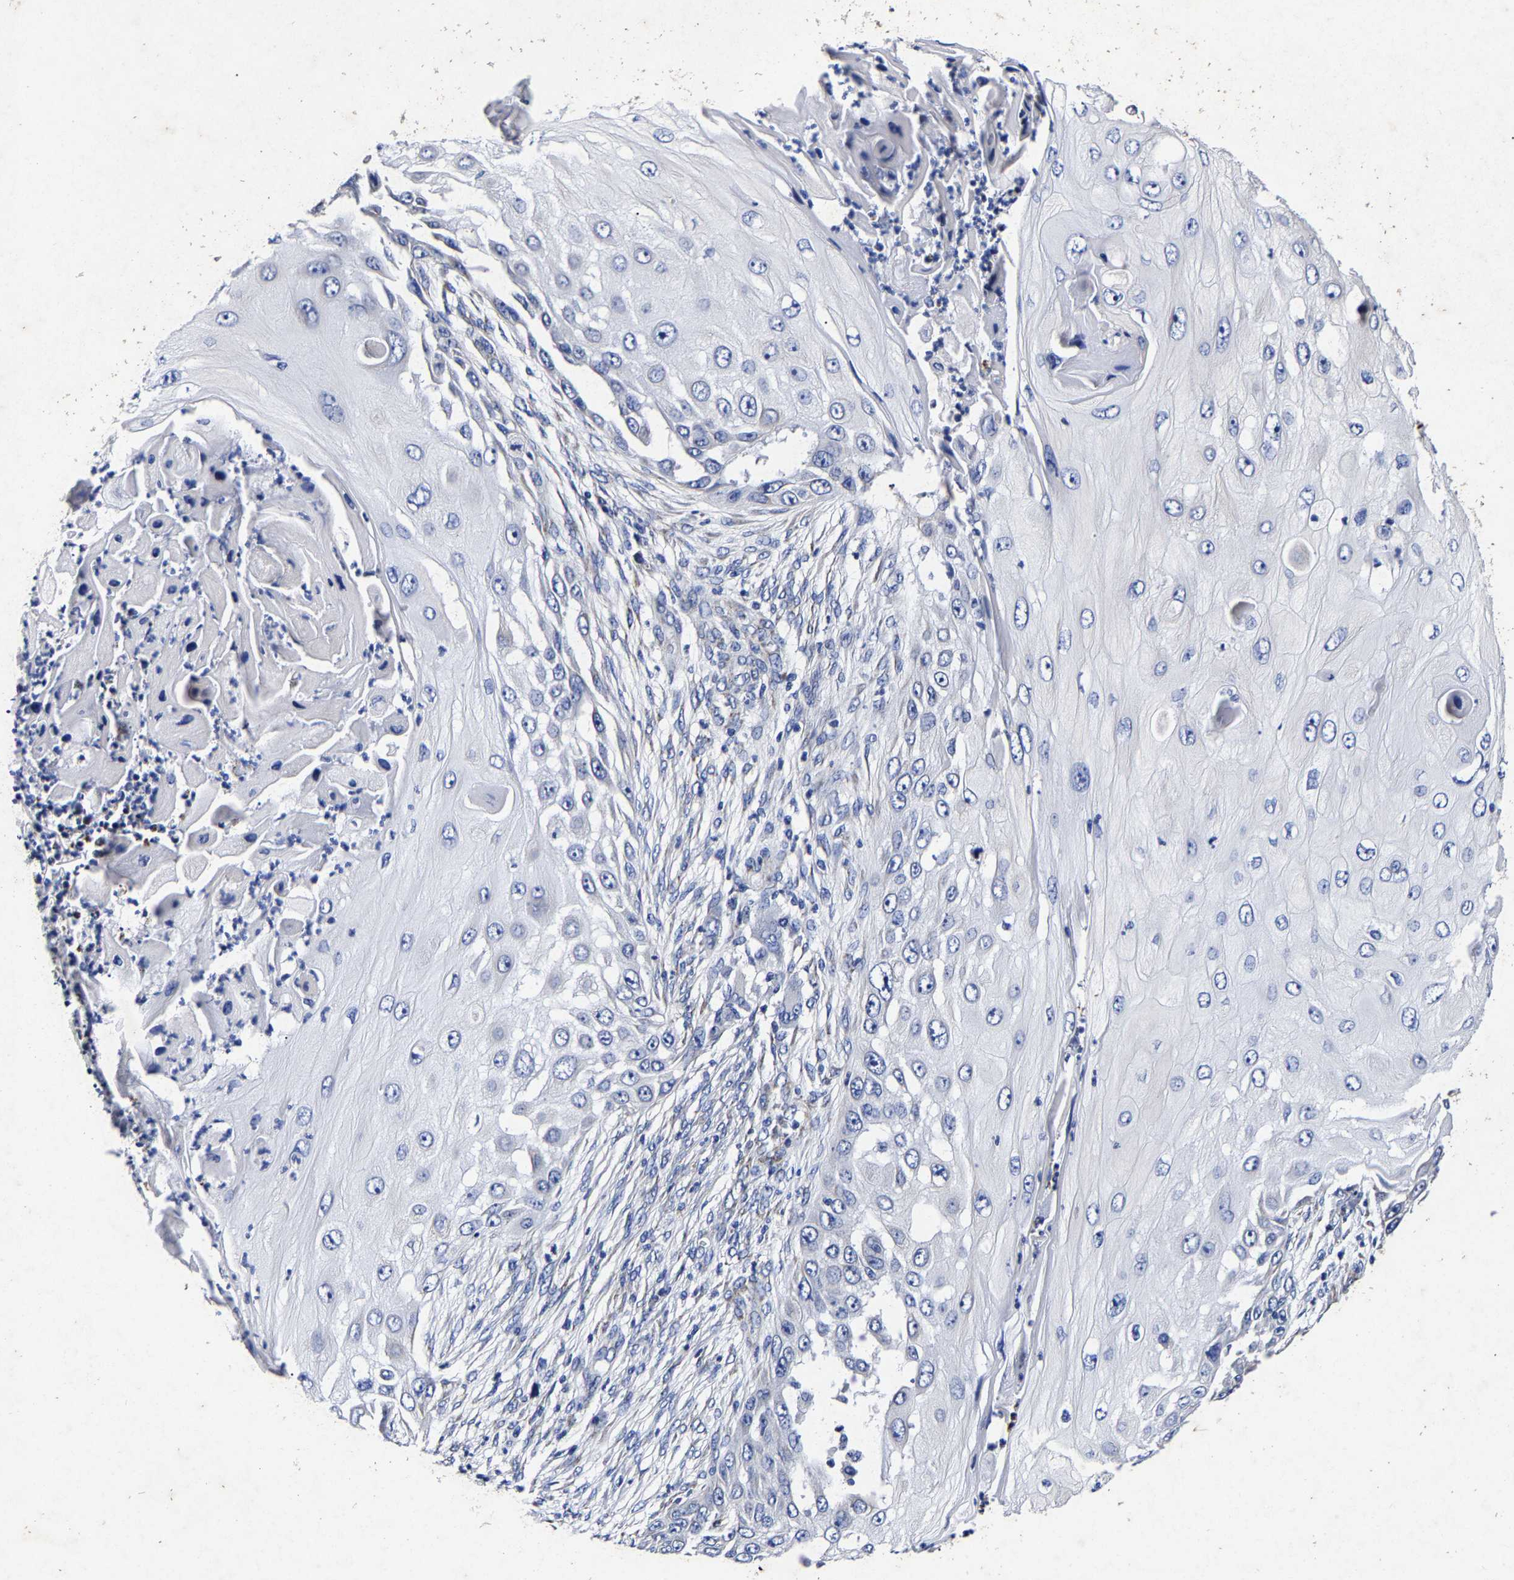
{"staining": {"intensity": "negative", "quantity": "none", "location": "none"}, "tissue": "skin cancer", "cell_type": "Tumor cells", "image_type": "cancer", "snomed": [{"axis": "morphology", "description": "Squamous cell carcinoma, NOS"}, {"axis": "topography", "description": "Skin"}], "caption": "Skin cancer was stained to show a protein in brown. There is no significant expression in tumor cells. Brightfield microscopy of immunohistochemistry (IHC) stained with DAB (brown) and hematoxylin (blue), captured at high magnification.", "gene": "AASS", "patient": {"sex": "female", "age": 44}}